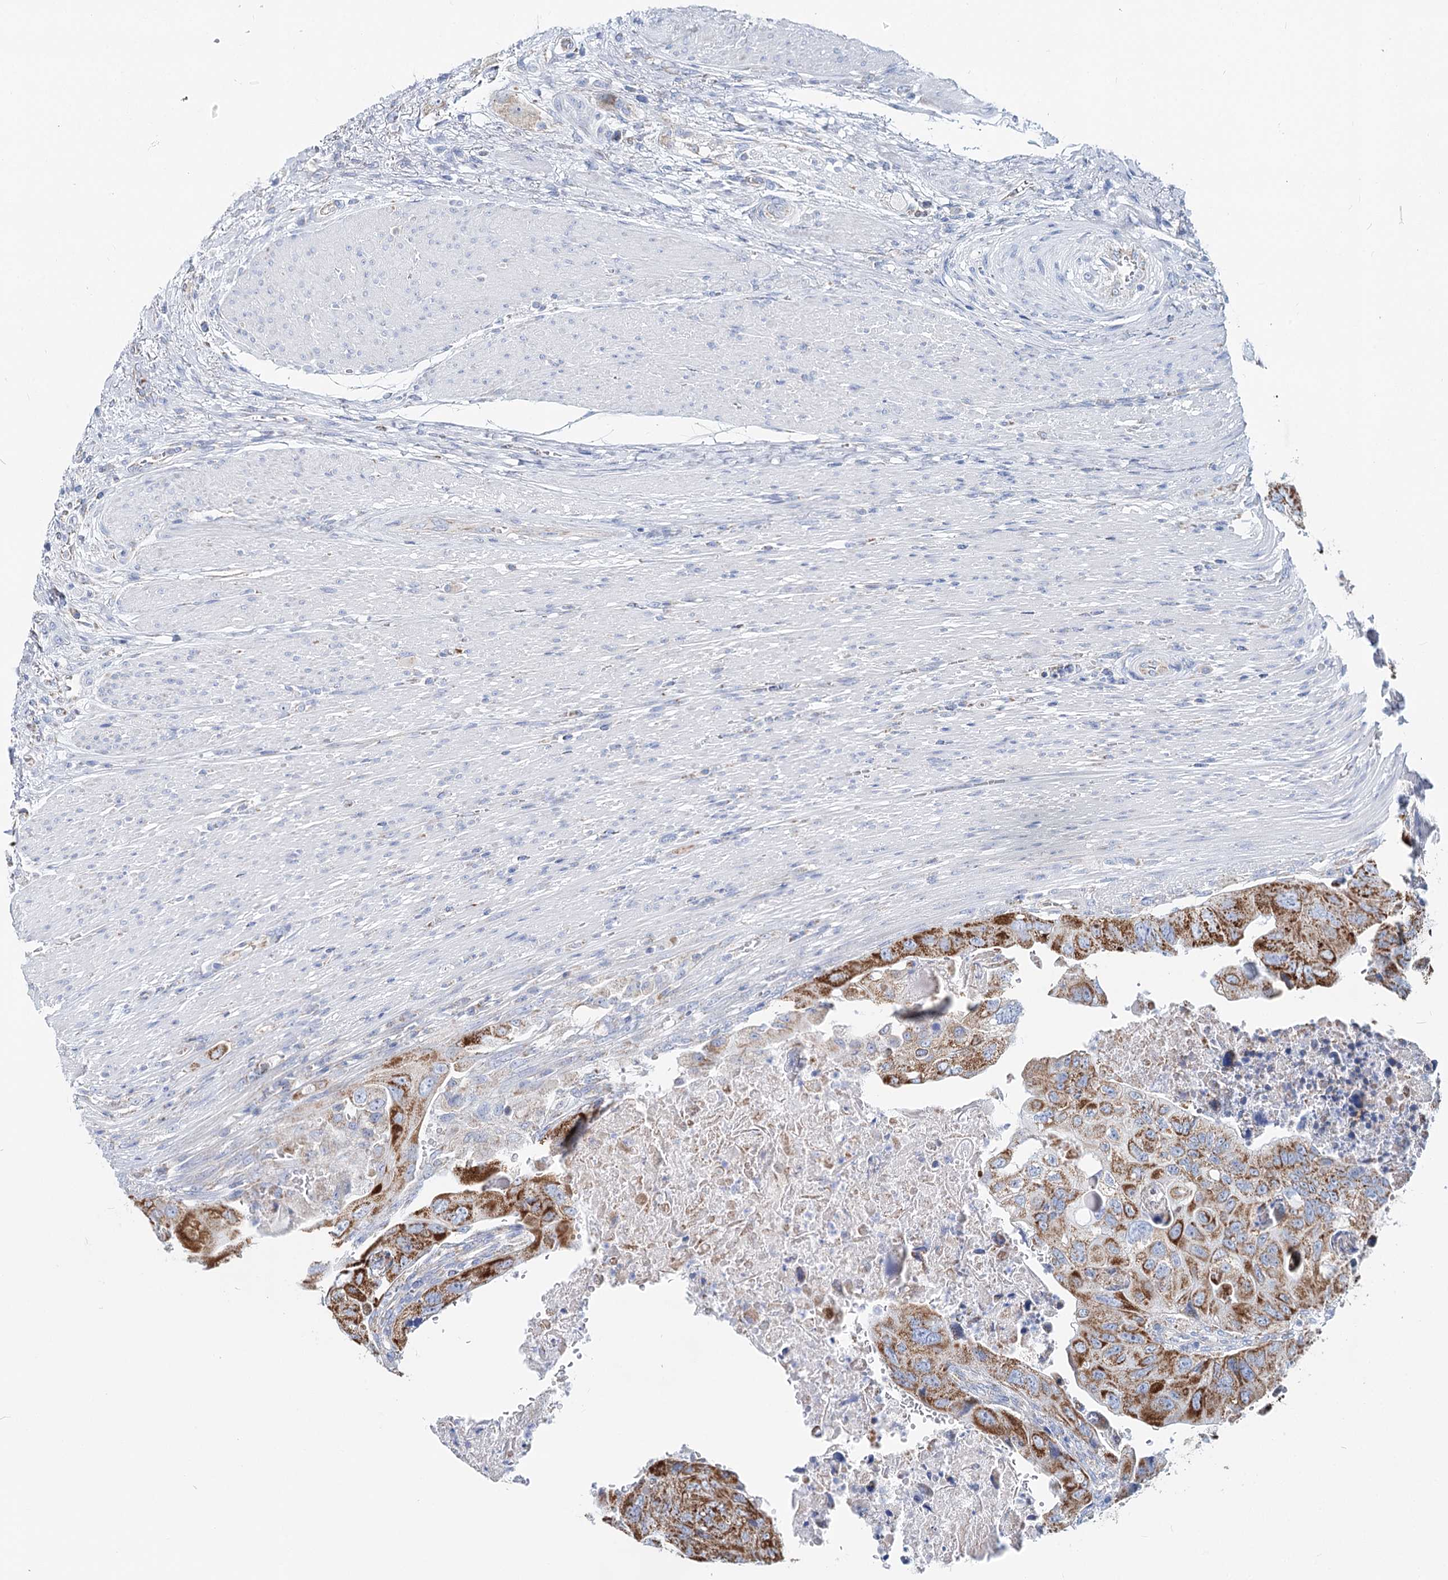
{"staining": {"intensity": "moderate", "quantity": "25%-75%", "location": "cytoplasmic/membranous"}, "tissue": "colorectal cancer", "cell_type": "Tumor cells", "image_type": "cancer", "snomed": [{"axis": "morphology", "description": "Adenocarcinoma, NOS"}, {"axis": "topography", "description": "Rectum"}], "caption": "Brown immunohistochemical staining in colorectal adenocarcinoma shows moderate cytoplasmic/membranous expression in about 25%-75% of tumor cells.", "gene": "MCCC2", "patient": {"sex": "male", "age": 63}}